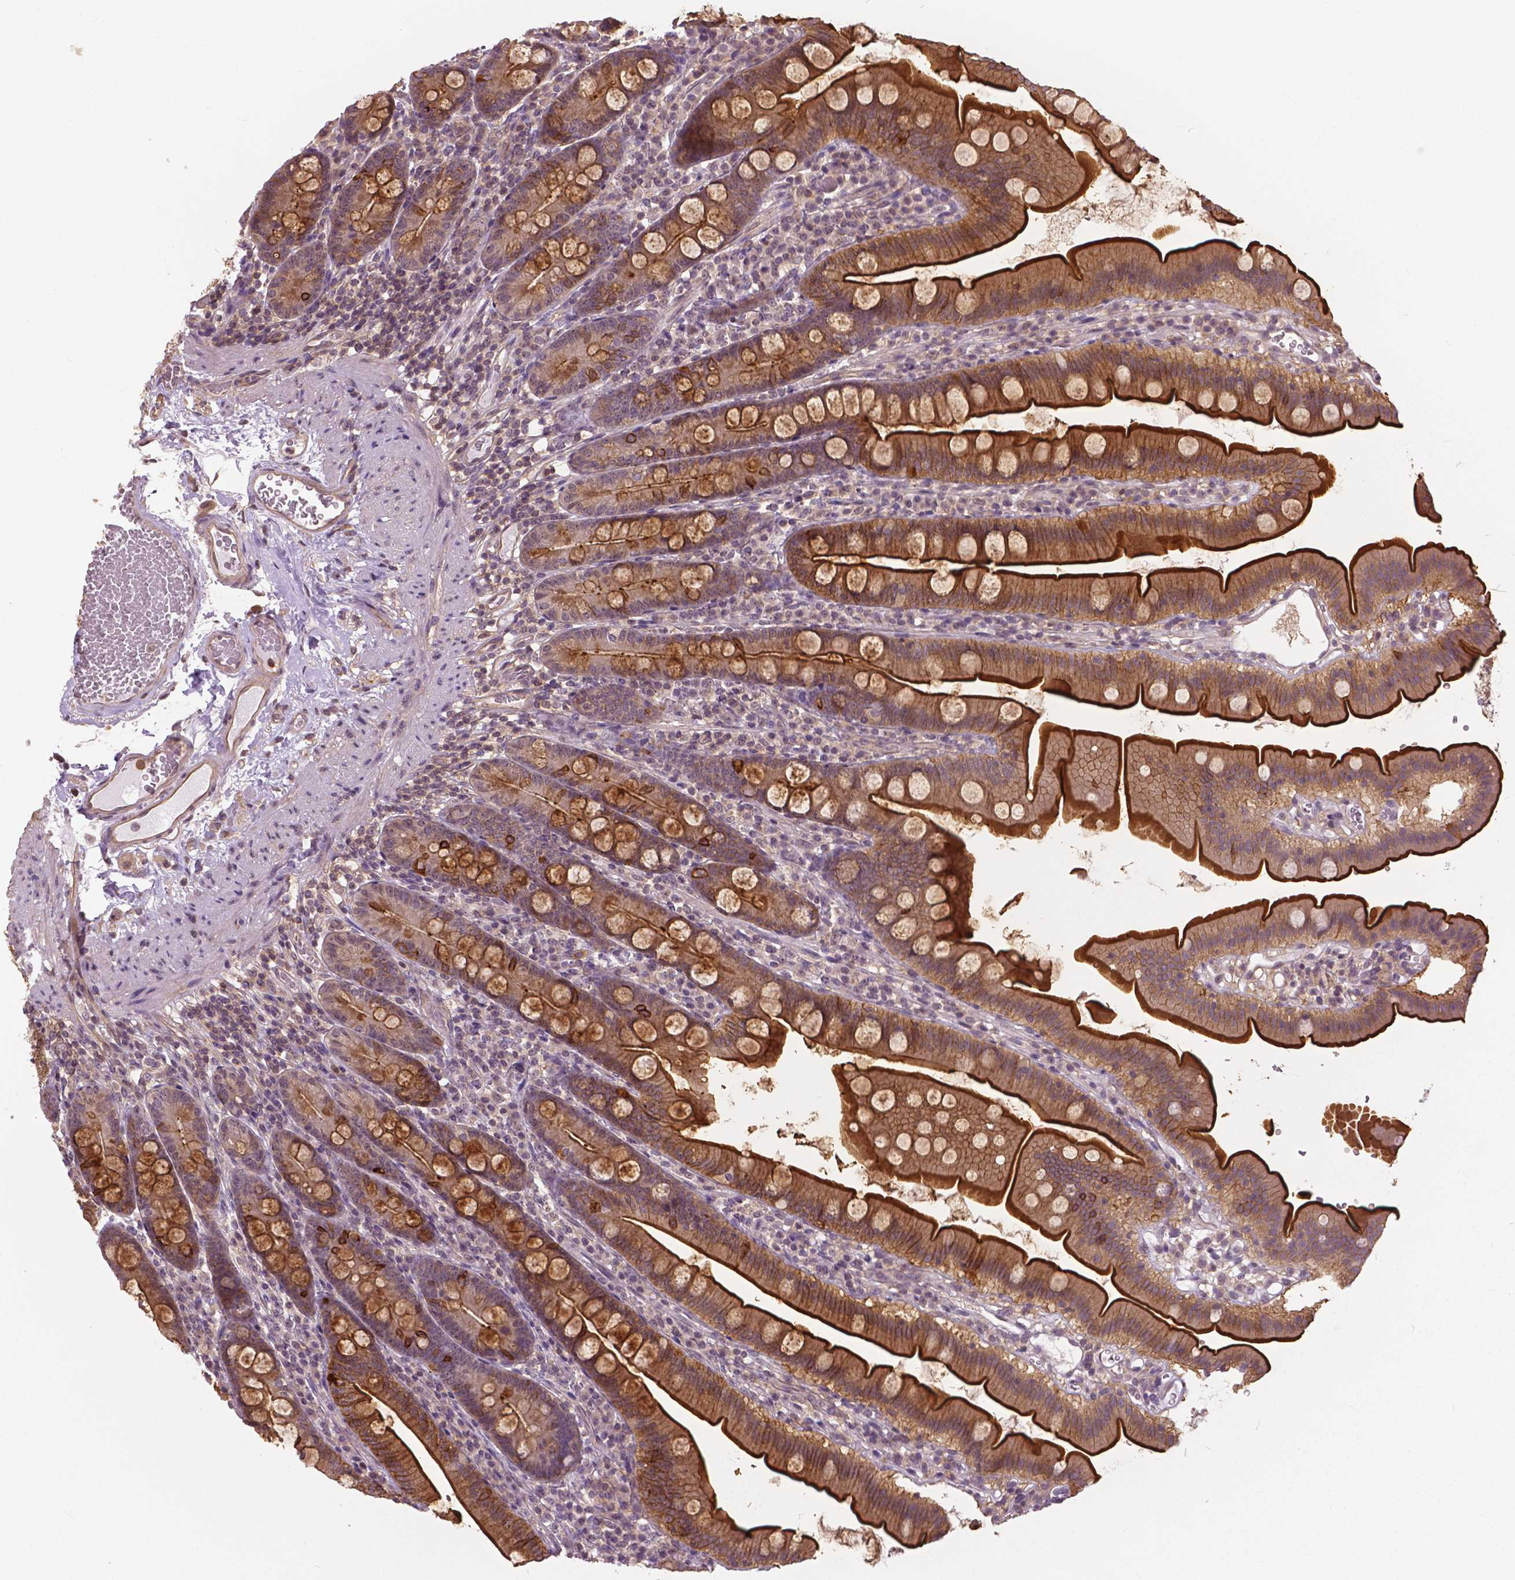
{"staining": {"intensity": "strong", "quantity": ">75%", "location": "cytoplasmic/membranous"}, "tissue": "duodenum", "cell_type": "Glandular cells", "image_type": "normal", "snomed": [{"axis": "morphology", "description": "Normal tissue, NOS"}, {"axis": "topography", "description": "Duodenum"}], "caption": "Glandular cells display high levels of strong cytoplasmic/membranous staining in about >75% of cells in benign duodenum.", "gene": "ANXA13", "patient": {"sex": "female", "age": 67}}